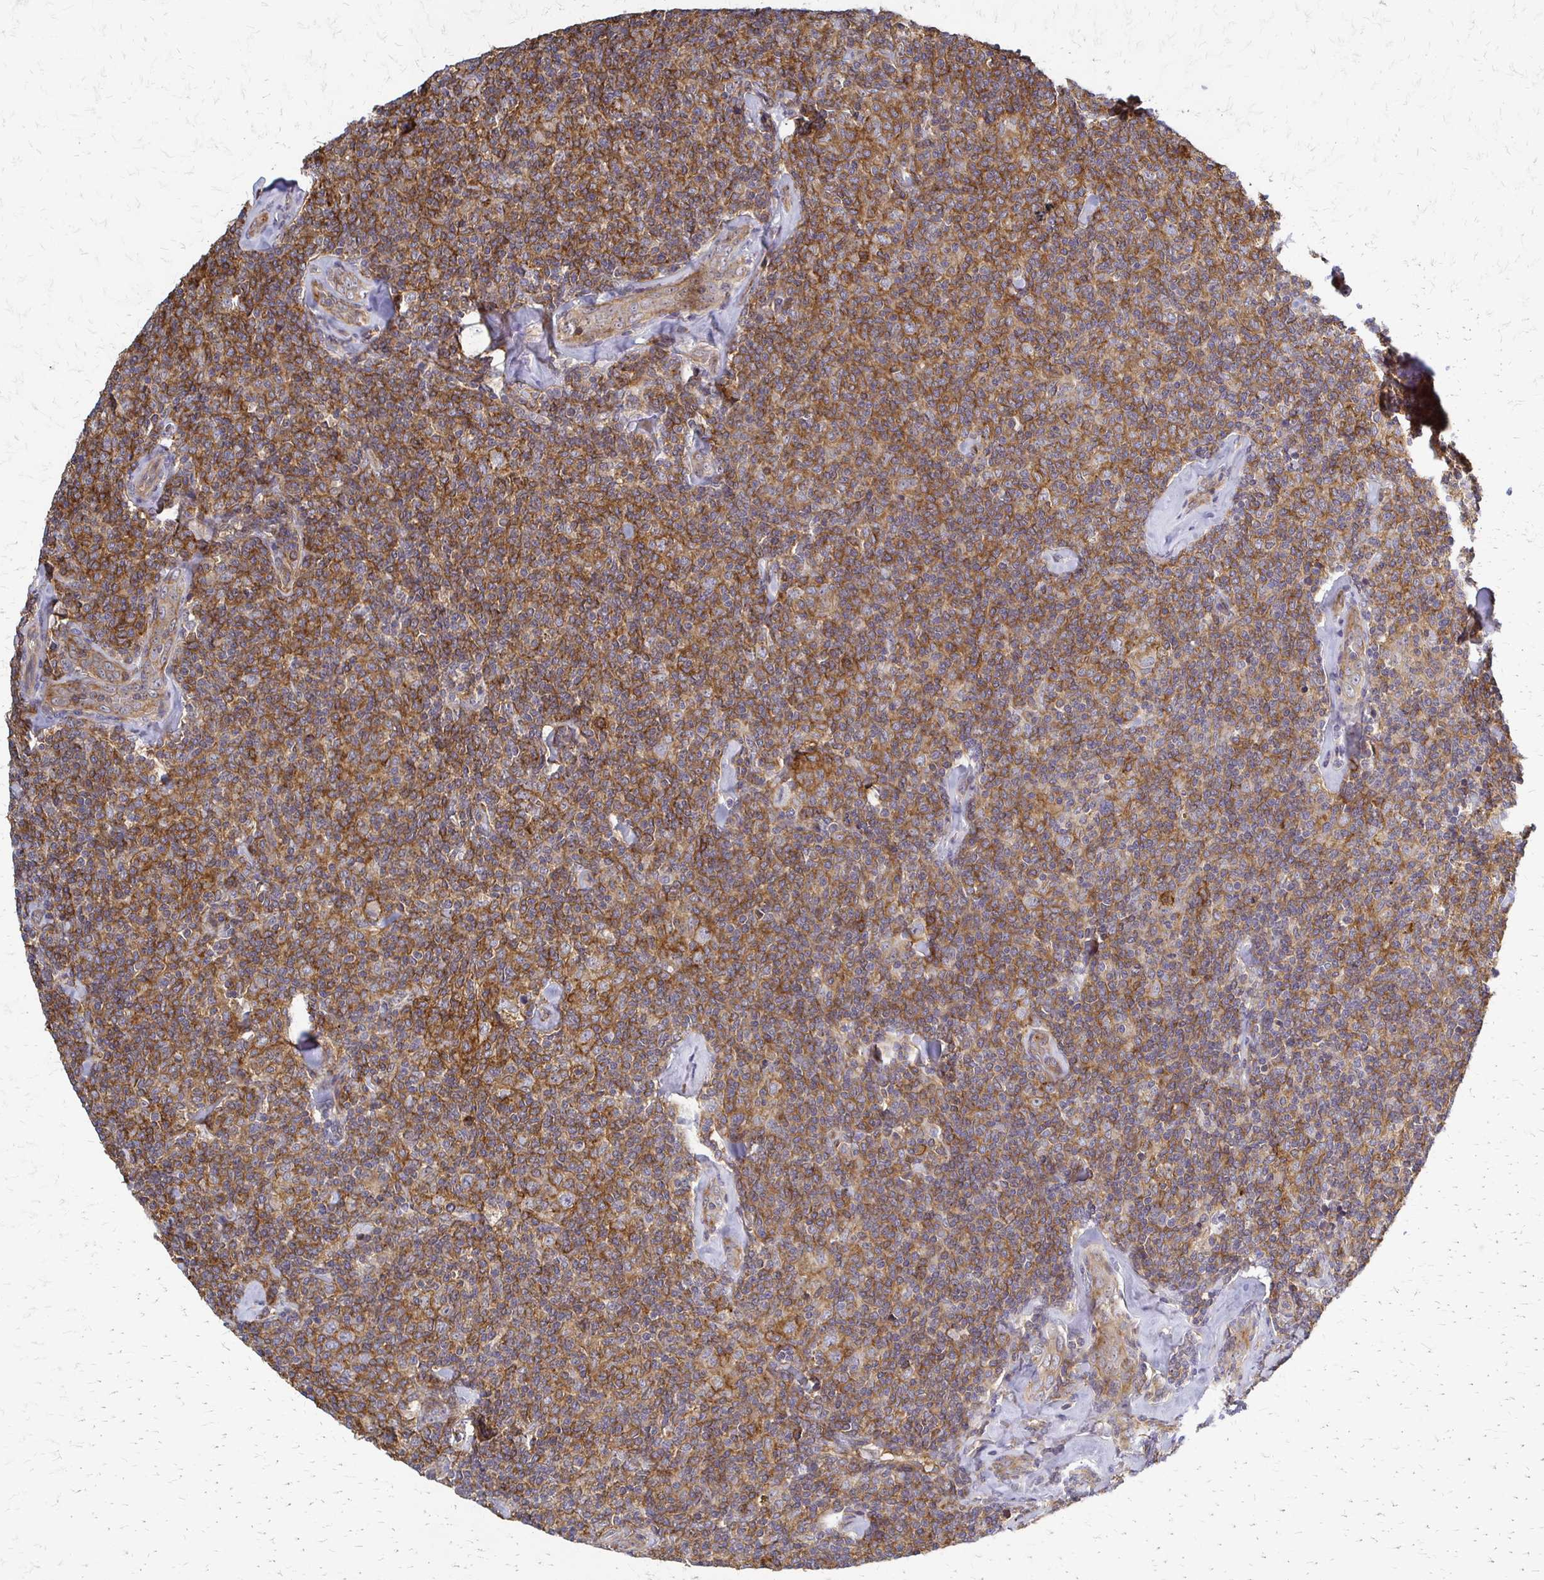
{"staining": {"intensity": "moderate", "quantity": ">75%", "location": "cytoplasmic/membranous"}, "tissue": "lymphoma", "cell_type": "Tumor cells", "image_type": "cancer", "snomed": [{"axis": "morphology", "description": "Malignant lymphoma, non-Hodgkin's type, Low grade"}, {"axis": "topography", "description": "Lymph node"}], "caption": "This is an image of immunohistochemistry staining of malignant lymphoma, non-Hodgkin's type (low-grade), which shows moderate positivity in the cytoplasmic/membranous of tumor cells.", "gene": "SLC9A9", "patient": {"sex": "female", "age": 56}}